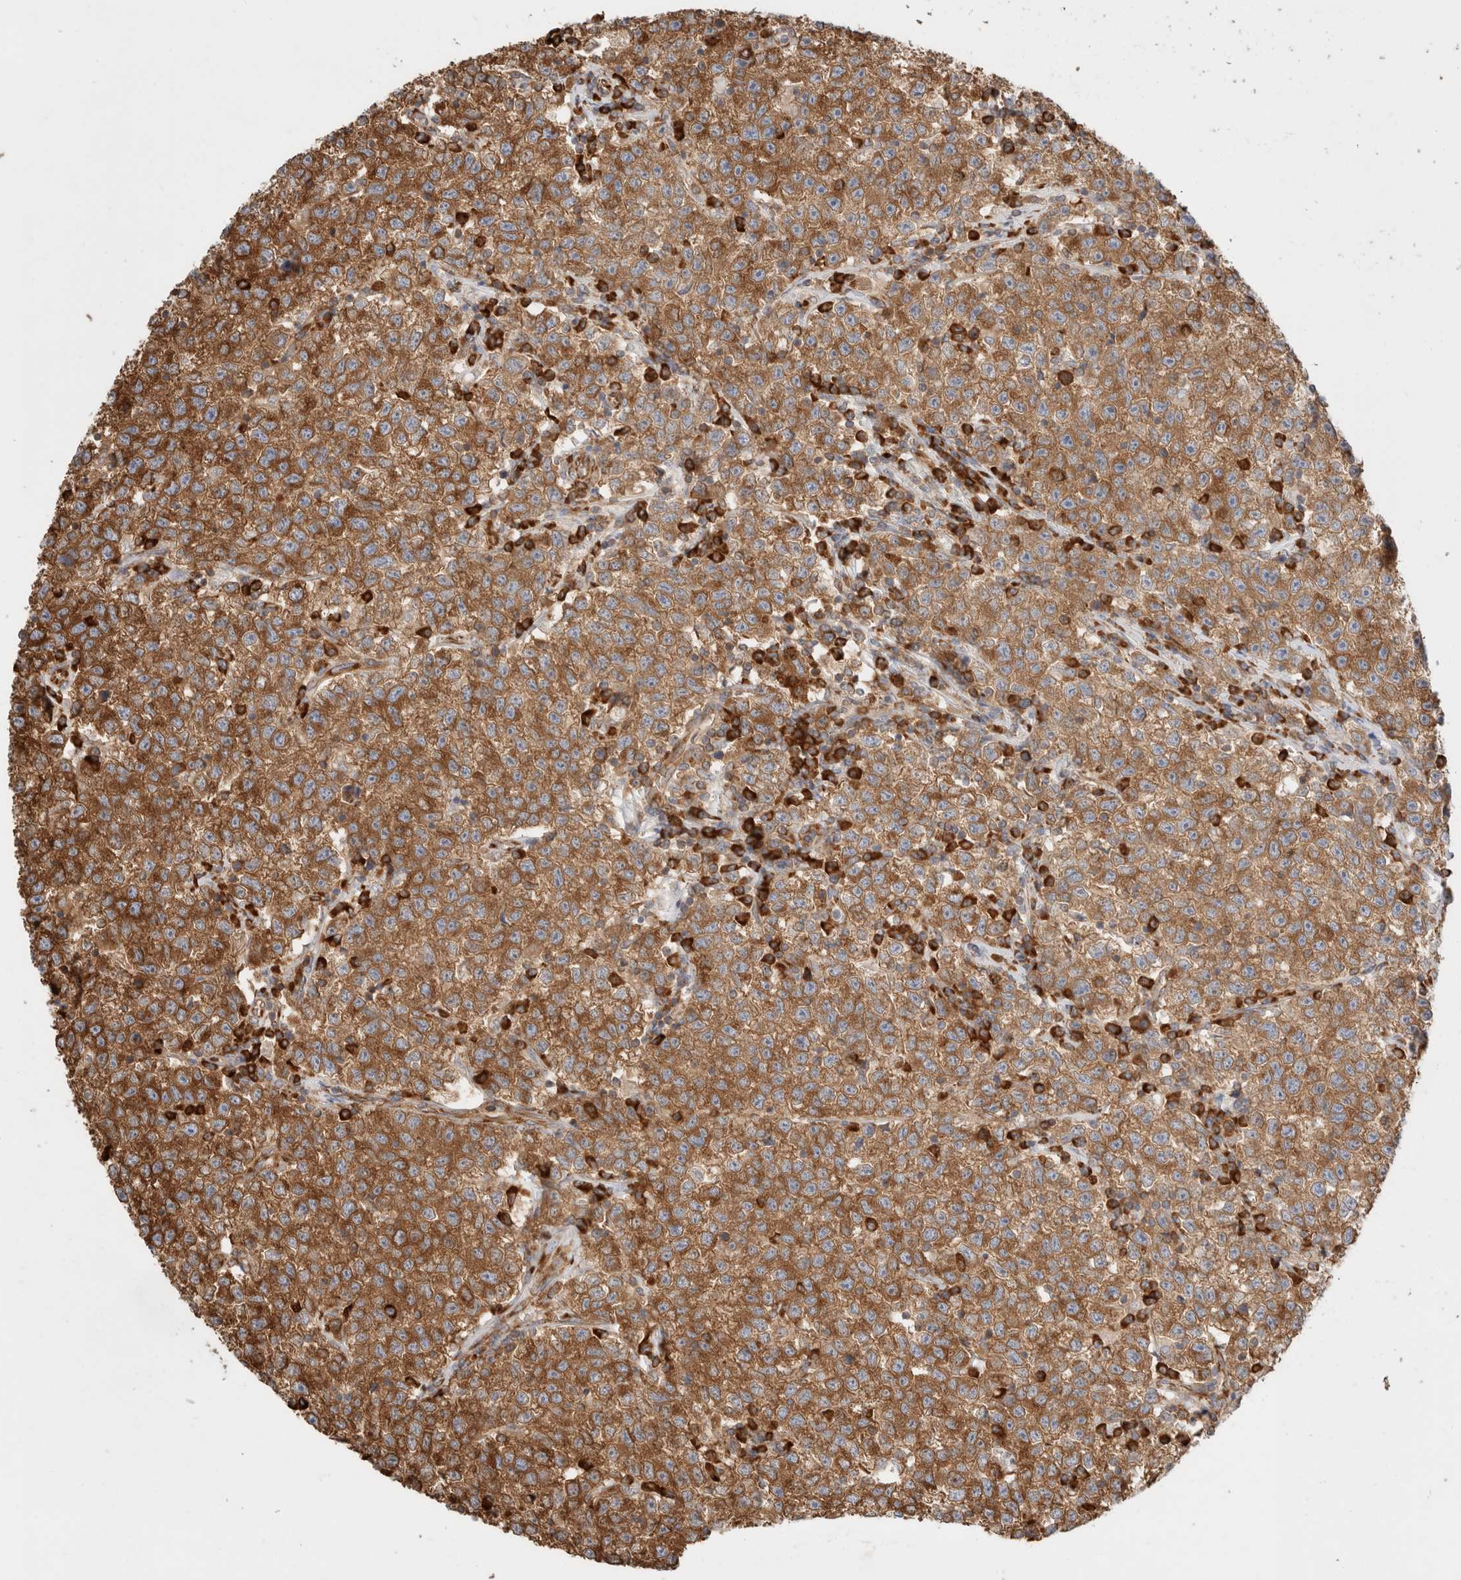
{"staining": {"intensity": "strong", "quantity": ">75%", "location": "cytoplasmic/membranous"}, "tissue": "testis cancer", "cell_type": "Tumor cells", "image_type": "cancer", "snomed": [{"axis": "morphology", "description": "Seminoma, NOS"}, {"axis": "topography", "description": "Testis"}], "caption": "IHC of human testis cancer (seminoma) reveals high levels of strong cytoplasmic/membranous staining in about >75% of tumor cells.", "gene": "ZC2HC1A", "patient": {"sex": "male", "age": 22}}